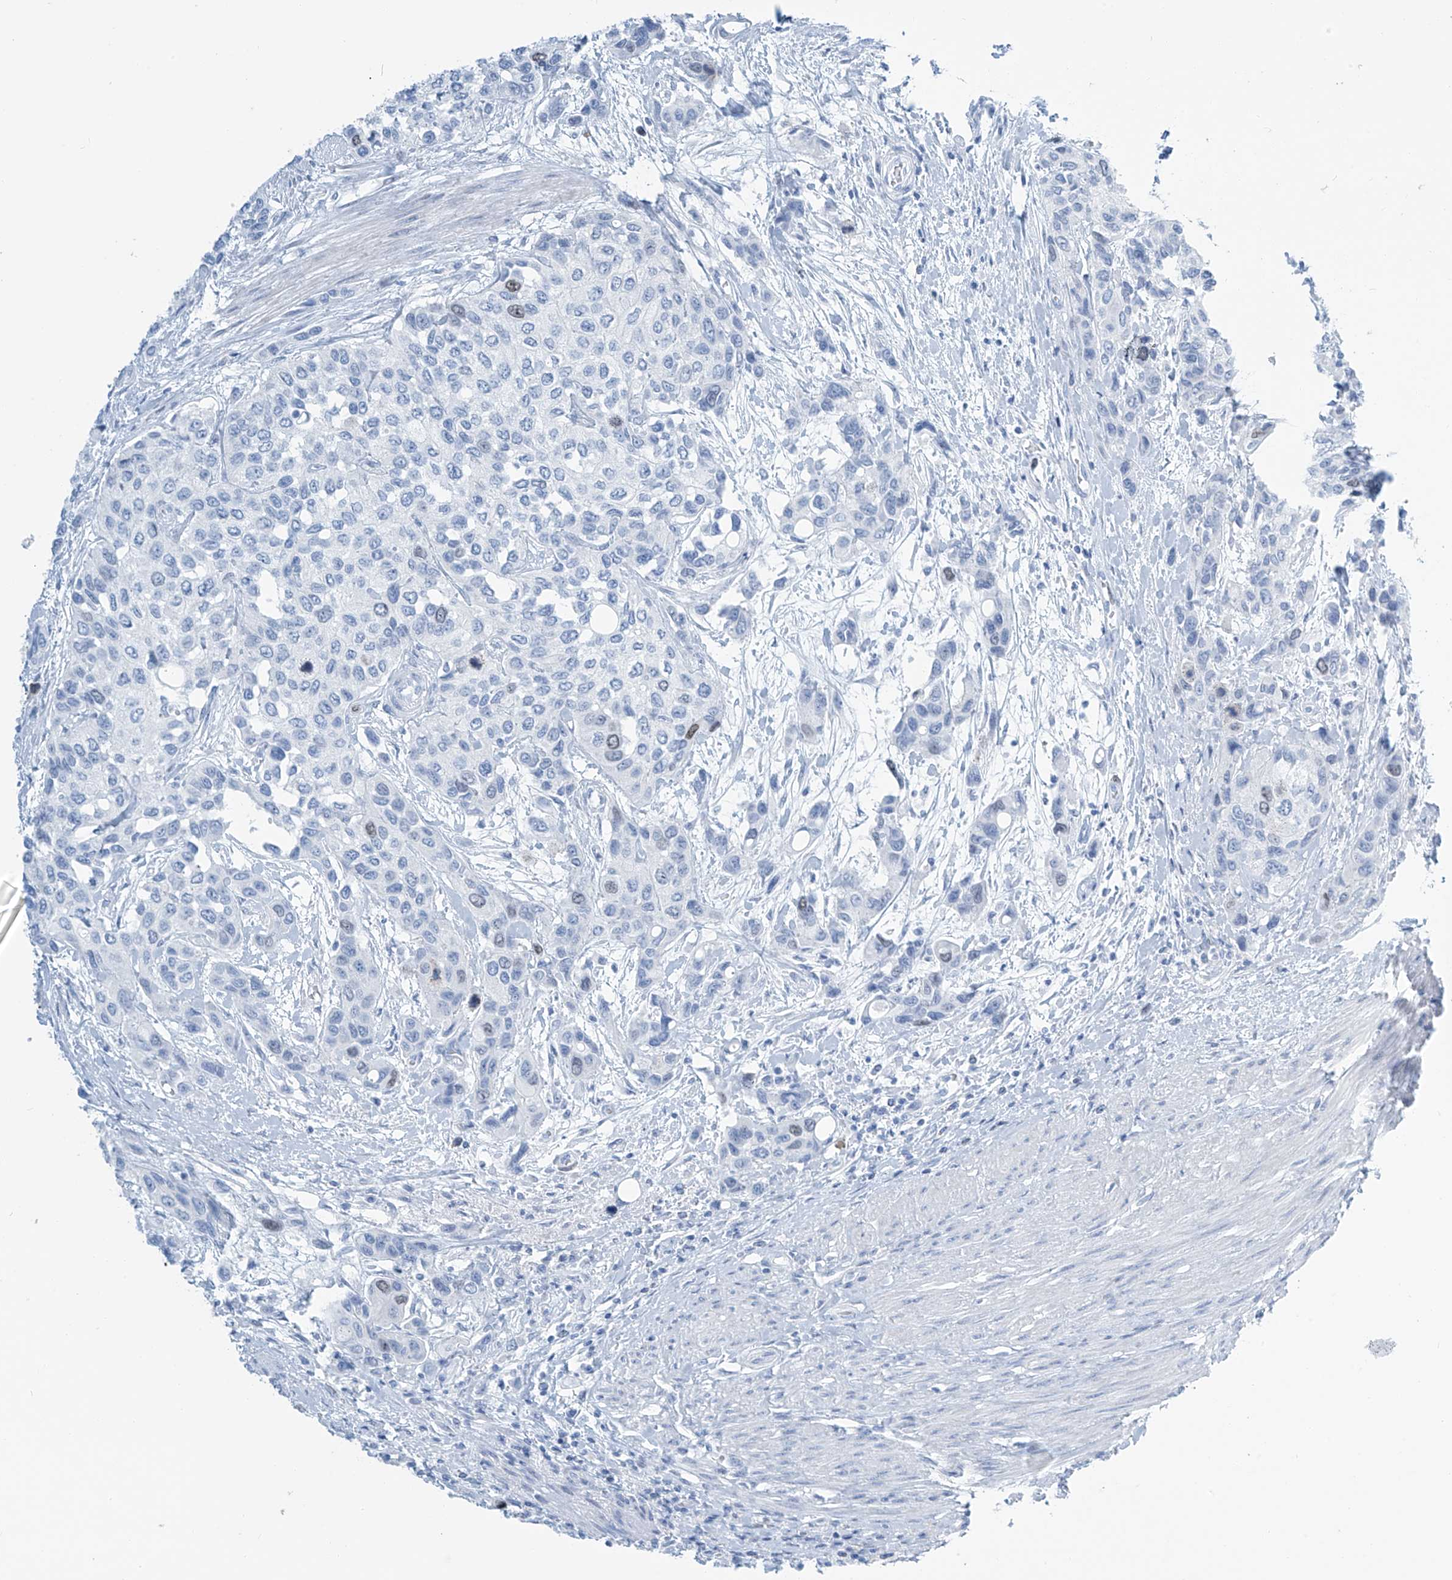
{"staining": {"intensity": "negative", "quantity": "none", "location": "none"}, "tissue": "urothelial cancer", "cell_type": "Tumor cells", "image_type": "cancer", "snomed": [{"axis": "morphology", "description": "Normal tissue, NOS"}, {"axis": "morphology", "description": "Urothelial carcinoma, High grade"}, {"axis": "topography", "description": "Vascular tissue"}, {"axis": "topography", "description": "Urinary bladder"}], "caption": "This image is of urothelial carcinoma (high-grade) stained with immunohistochemistry (IHC) to label a protein in brown with the nuclei are counter-stained blue. There is no expression in tumor cells.", "gene": "SGO2", "patient": {"sex": "female", "age": 56}}